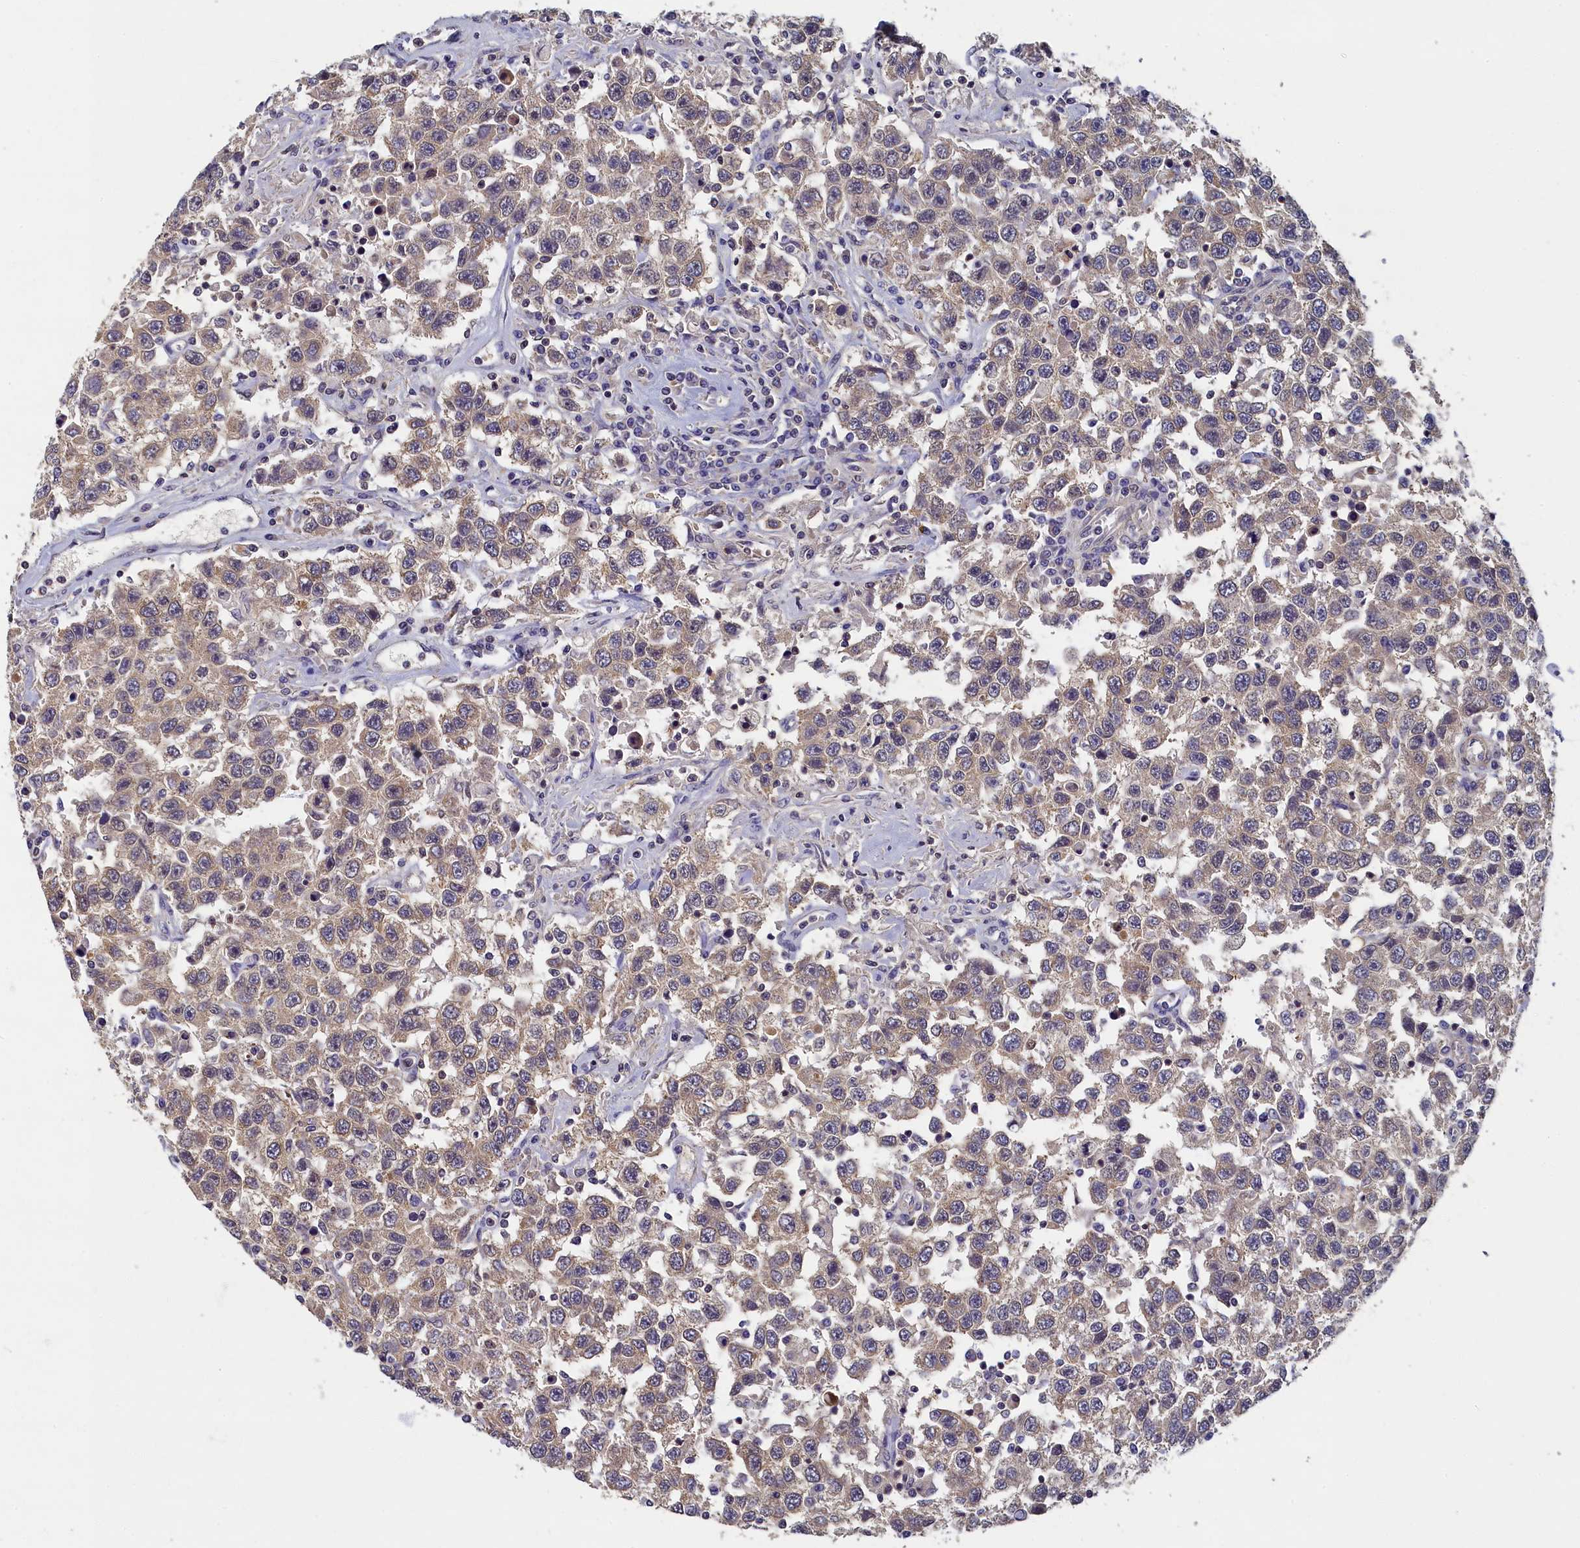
{"staining": {"intensity": "moderate", "quantity": "25%-75%", "location": "cytoplasmic/membranous"}, "tissue": "testis cancer", "cell_type": "Tumor cells", "image_type": "cancer", "snomed": [{"axis": "morphology", "description": "Seminoma, NOS"}, {"axis": "topography", "description": "Testis"}], "caption": "IHC (DAB) staining of human testis seminoma exhibits moderate cytoplasmic/membranous protein expression in about 25%-75% of tumor cells. The staining was performed using DAB, with brown indicating positive protein expression. Nuclei are stained blue with hematoxylin.", "gene": "TBCB", "patient": {"sex": "male", "age": 41}}